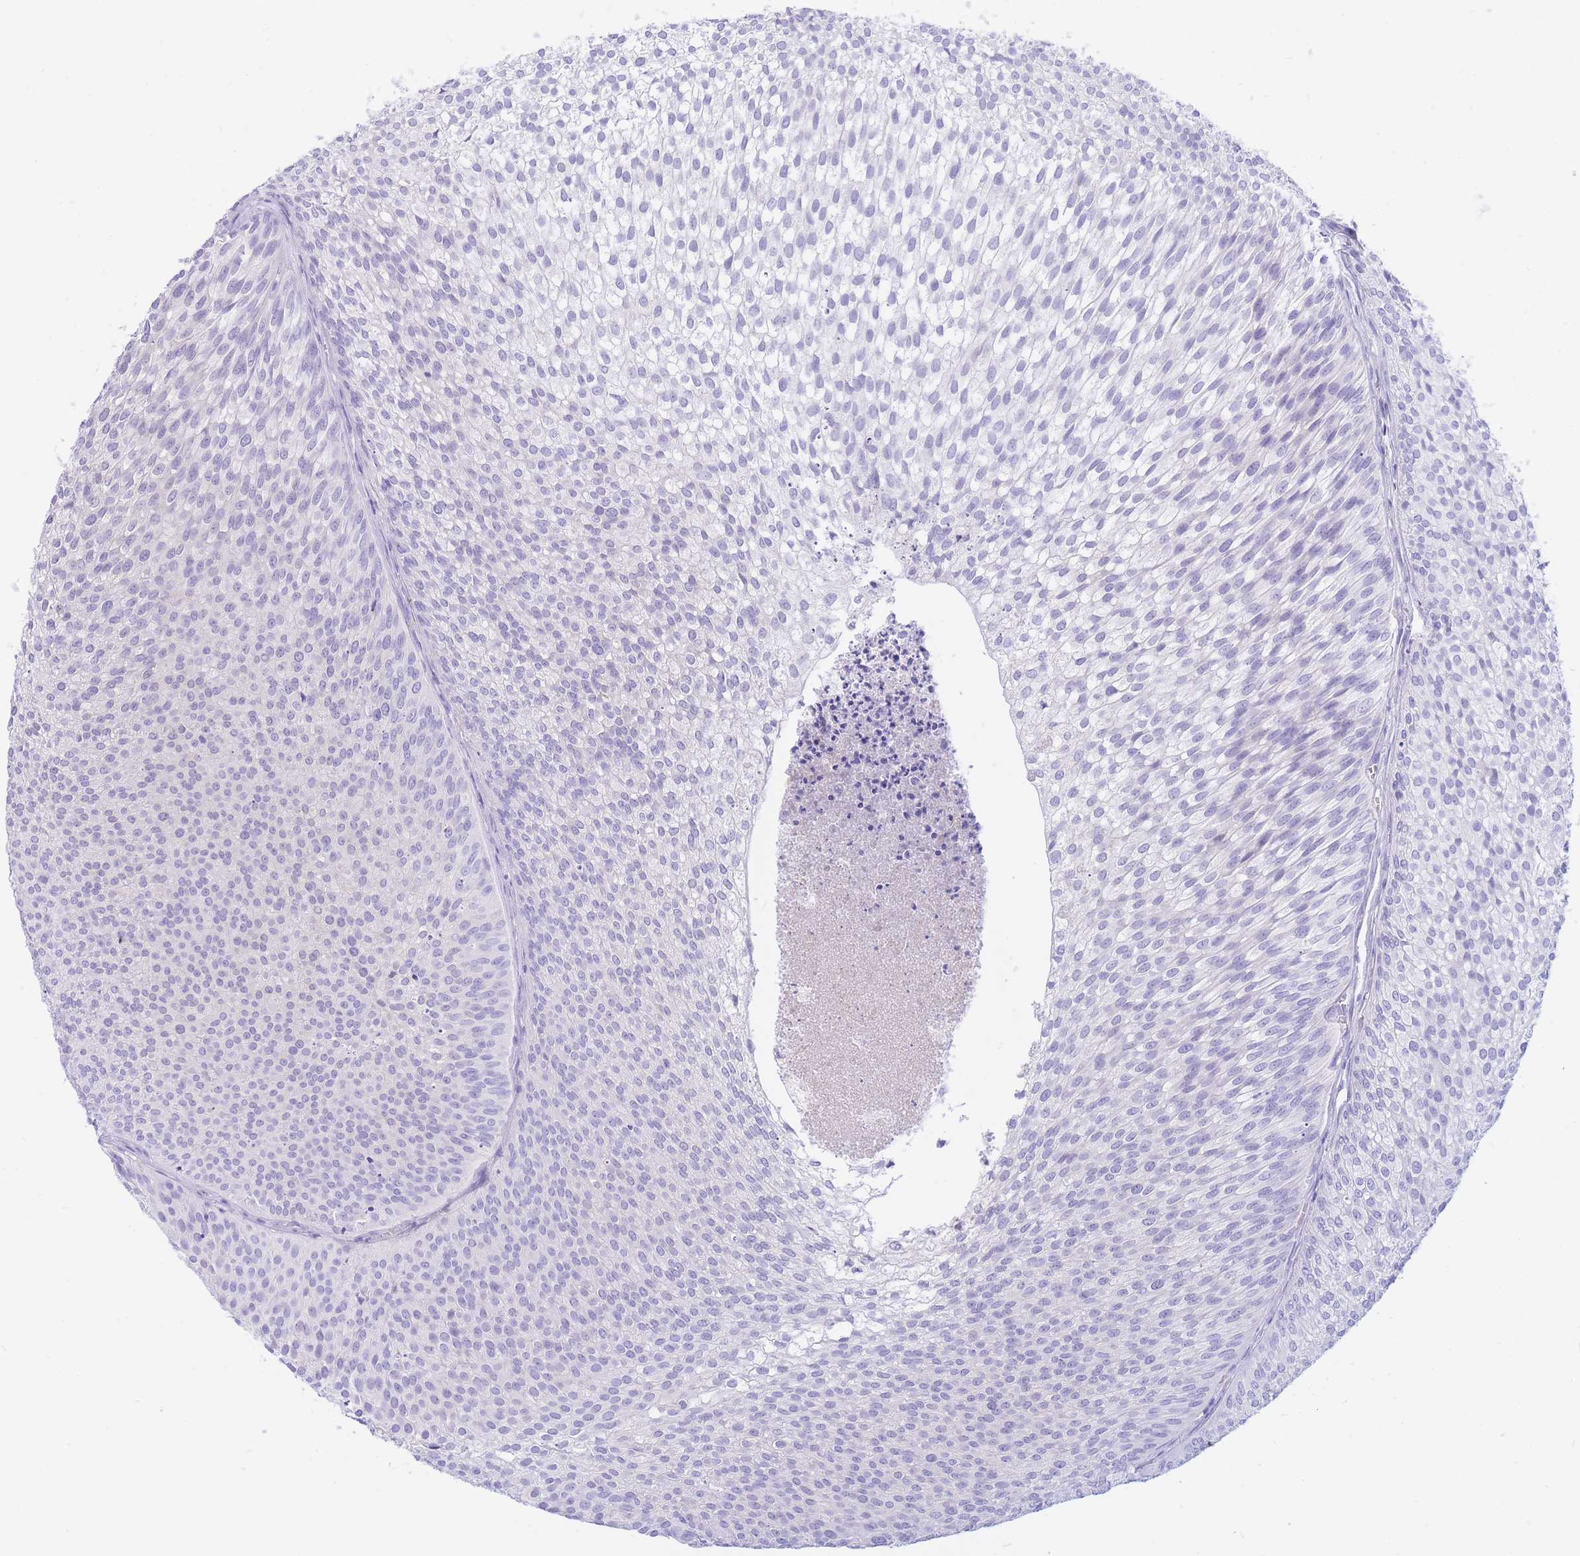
{"staining": {"intensity": "negative", "quantity": "none", "location": "none"}, "tissue": "urothelial cancer", "cell_type": "Tumor cells", "image_type": "cancer", "snomed": [{"axis": "morphology", "description": "Urothelial carcinoma, Low grade"}, {"axis": "topography", "description": "Urinary bladder"}], "caption": "Immunohistochemical staining of urothelial cancer exhibits no significant positivity in tumor cells.", "gene": "SULT1A1", "patient": {"sex": "male", "age": 91}}